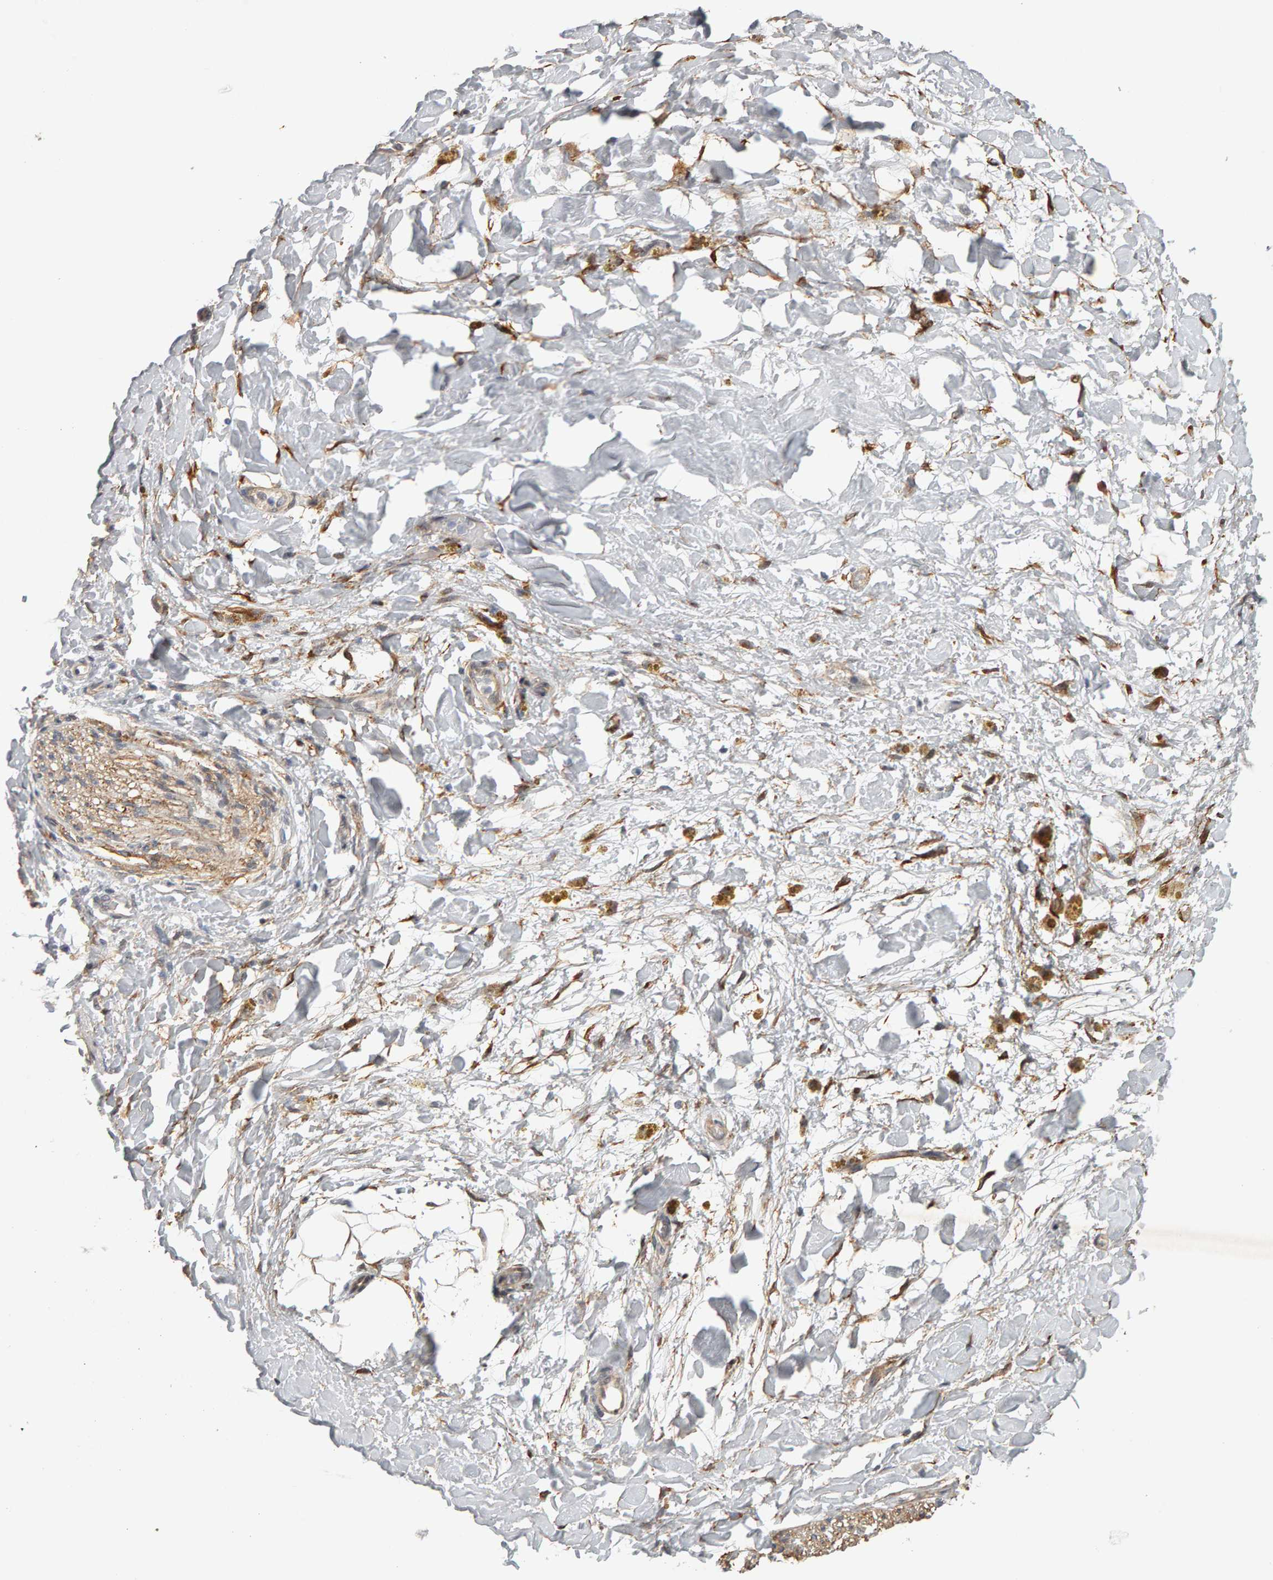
{"staining": {"intensity": "moderate", "quantity": "25%-75%", "location": "cytoplasmic/membranous"}, "tissue": "adipose tissue", "cell_type": "Adipocytes", "image_type": "normal", "snomed": [{"axis": "morphology", "description": "Normal tissue, NOS"}, {"axis": "topography", "description": "Kidney"}, {"axis": "topography", "description": "Peripheral nerve tissue"}], "caption": "Adipose tissue stained with a protein marker shows moderate staining in adipocytes.", "gene": "CDCA5", "patient": {"sex": "male", "age": 7}}